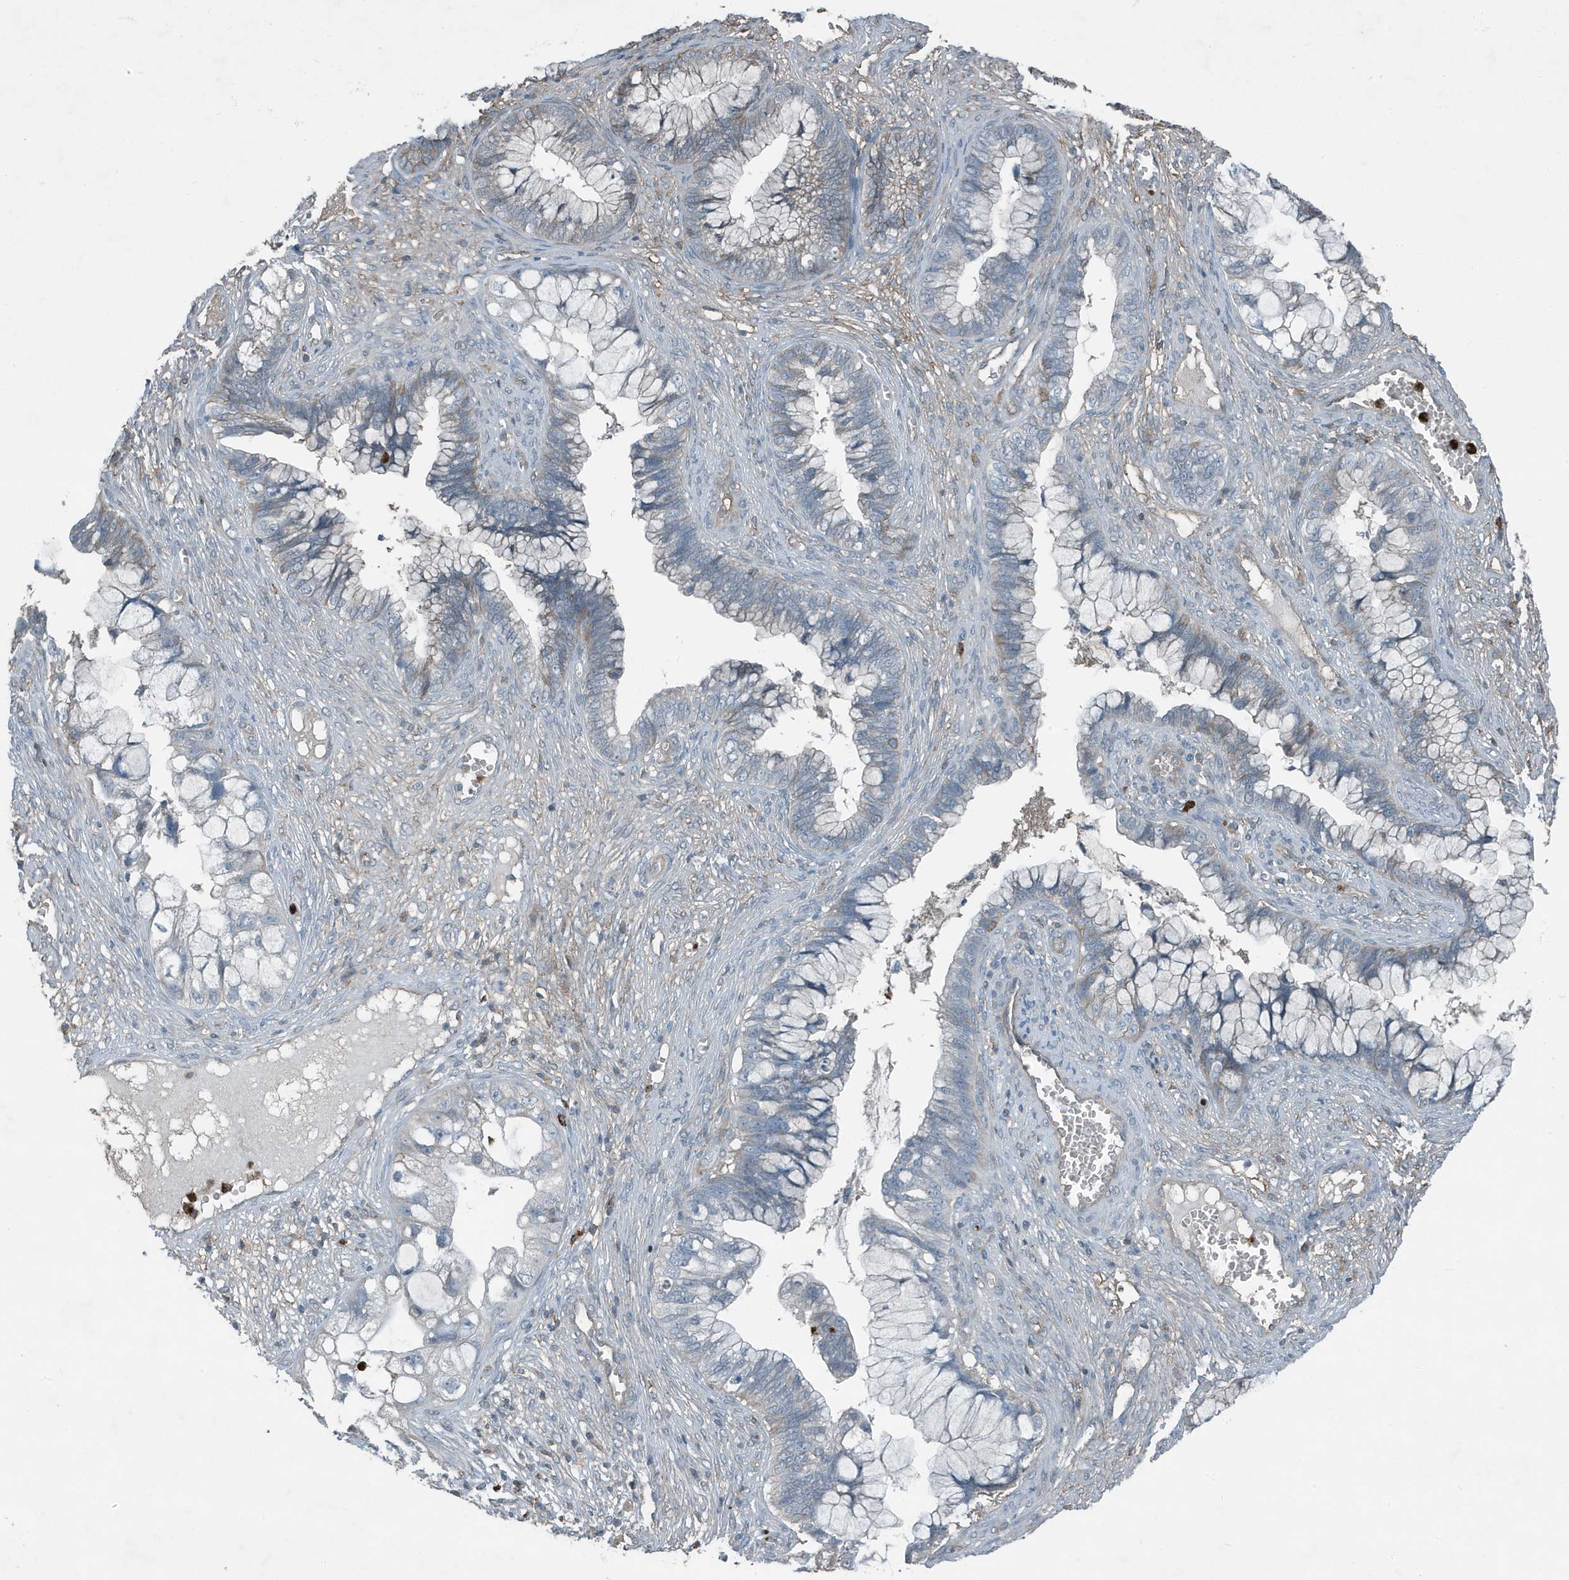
{"staining": {"intensity": "negative", "quantity": "none", "location": "none"}, "tissue": "cervical cancer", "cell_type": "Tumor cells", "image_type": "cancer", "snomed": [{"axis": "morphology", "description": "Adenocarcinoma, NOS"}, {"axis": "topography", "description": "Cervix"}], "caption": "The micrograph shows no staining of tumor cells in adenocarcinoma (cervical). (Stains: DAB (3,3'-diaminobenzidine) immunohistochemistry (IHC) with hematoxylin counter stain, Microscopy: brightfield microscopy at high magnification).", "gene": "DAPP1", "patient": {"sex": "female", "age": 44}}